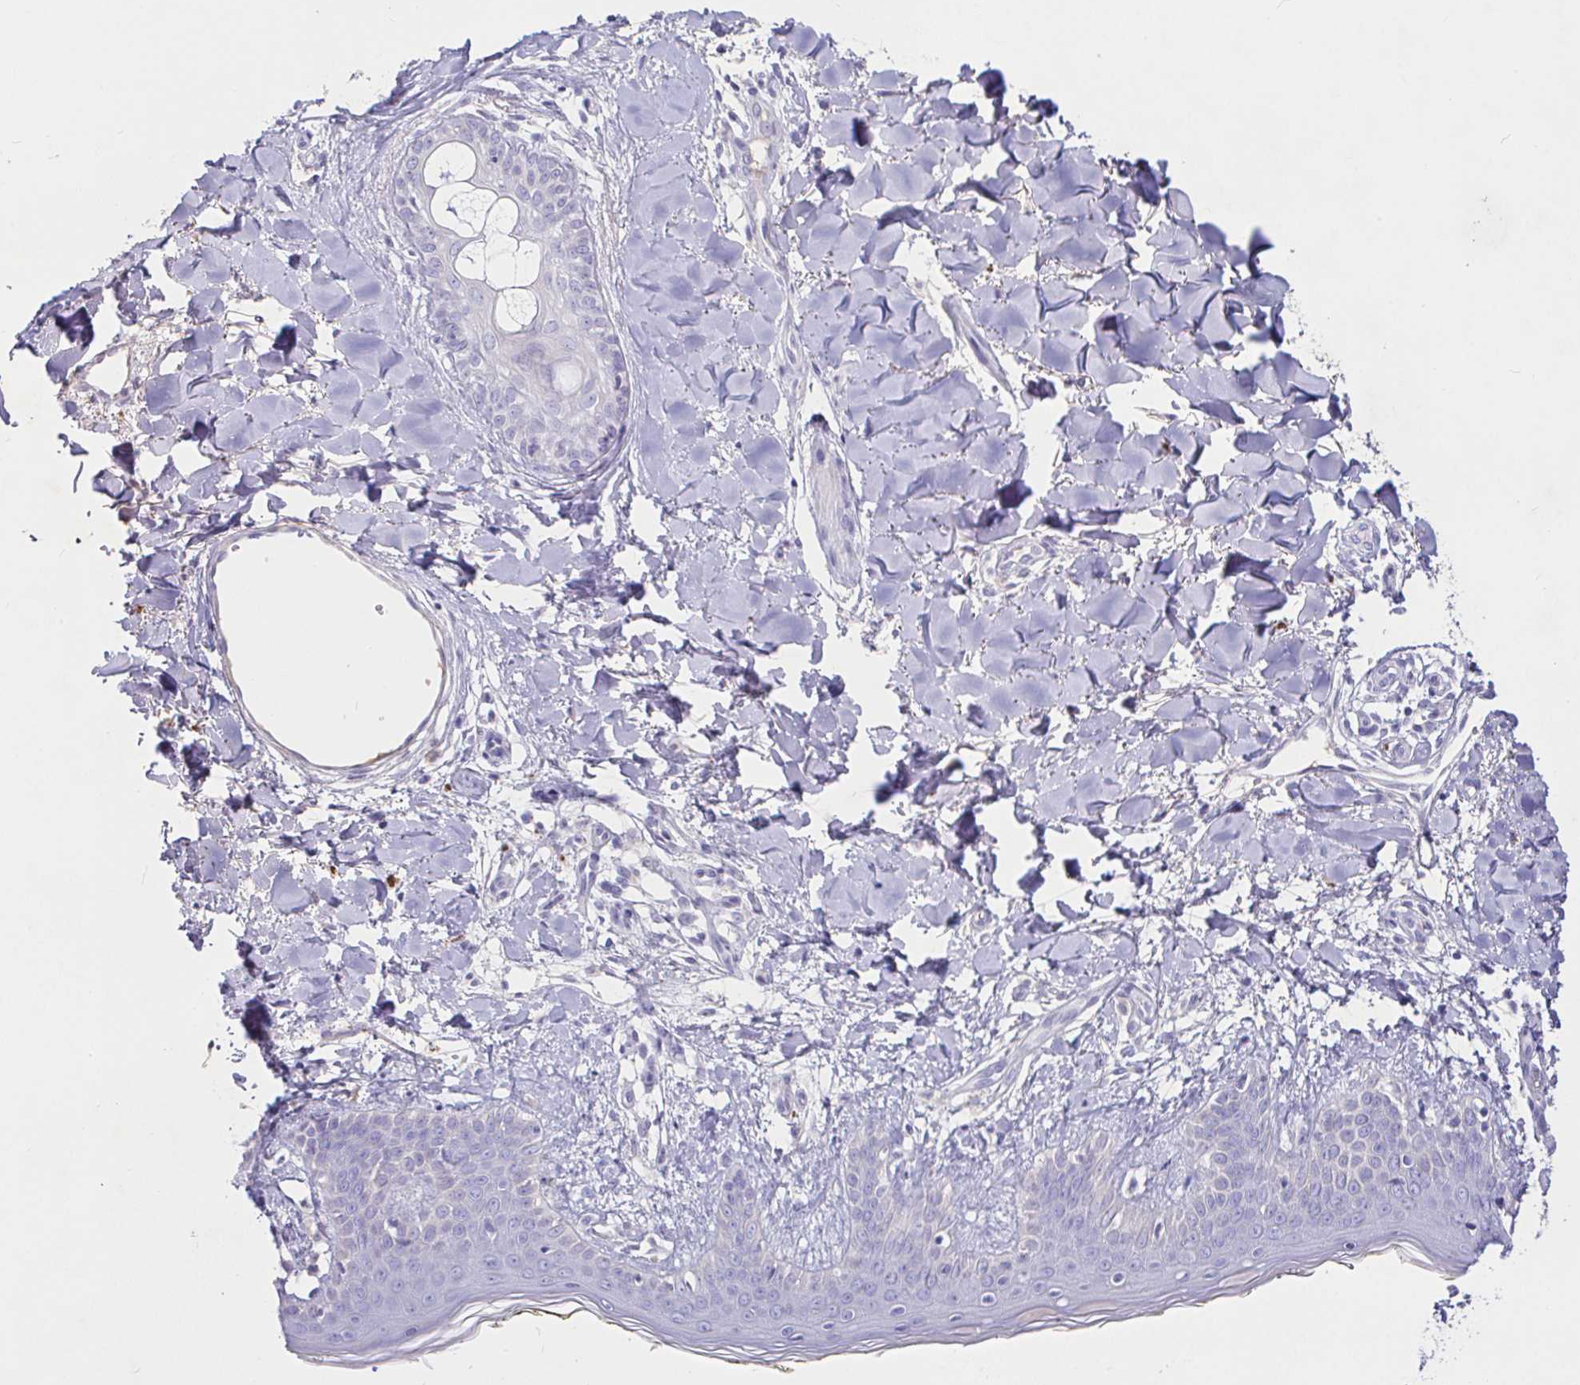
{"staining": {"intensity": "negative", "quantity": "none", "location": "none"}, "tissue": "skin", "cell_type": "Fibroblasts", "image_type": "normal", "snomed": [{"axis": "morphology", "description": "Normal tissue, NOS"}, {"axis": "topography", "description": "Skin"}], "caption": "Immunohistochemical staining of unremarkable human skin demonstrates no significant staining in fibroblasts.", "gene": "SAA2", "patient": {"sex": "female", "age": 34}}